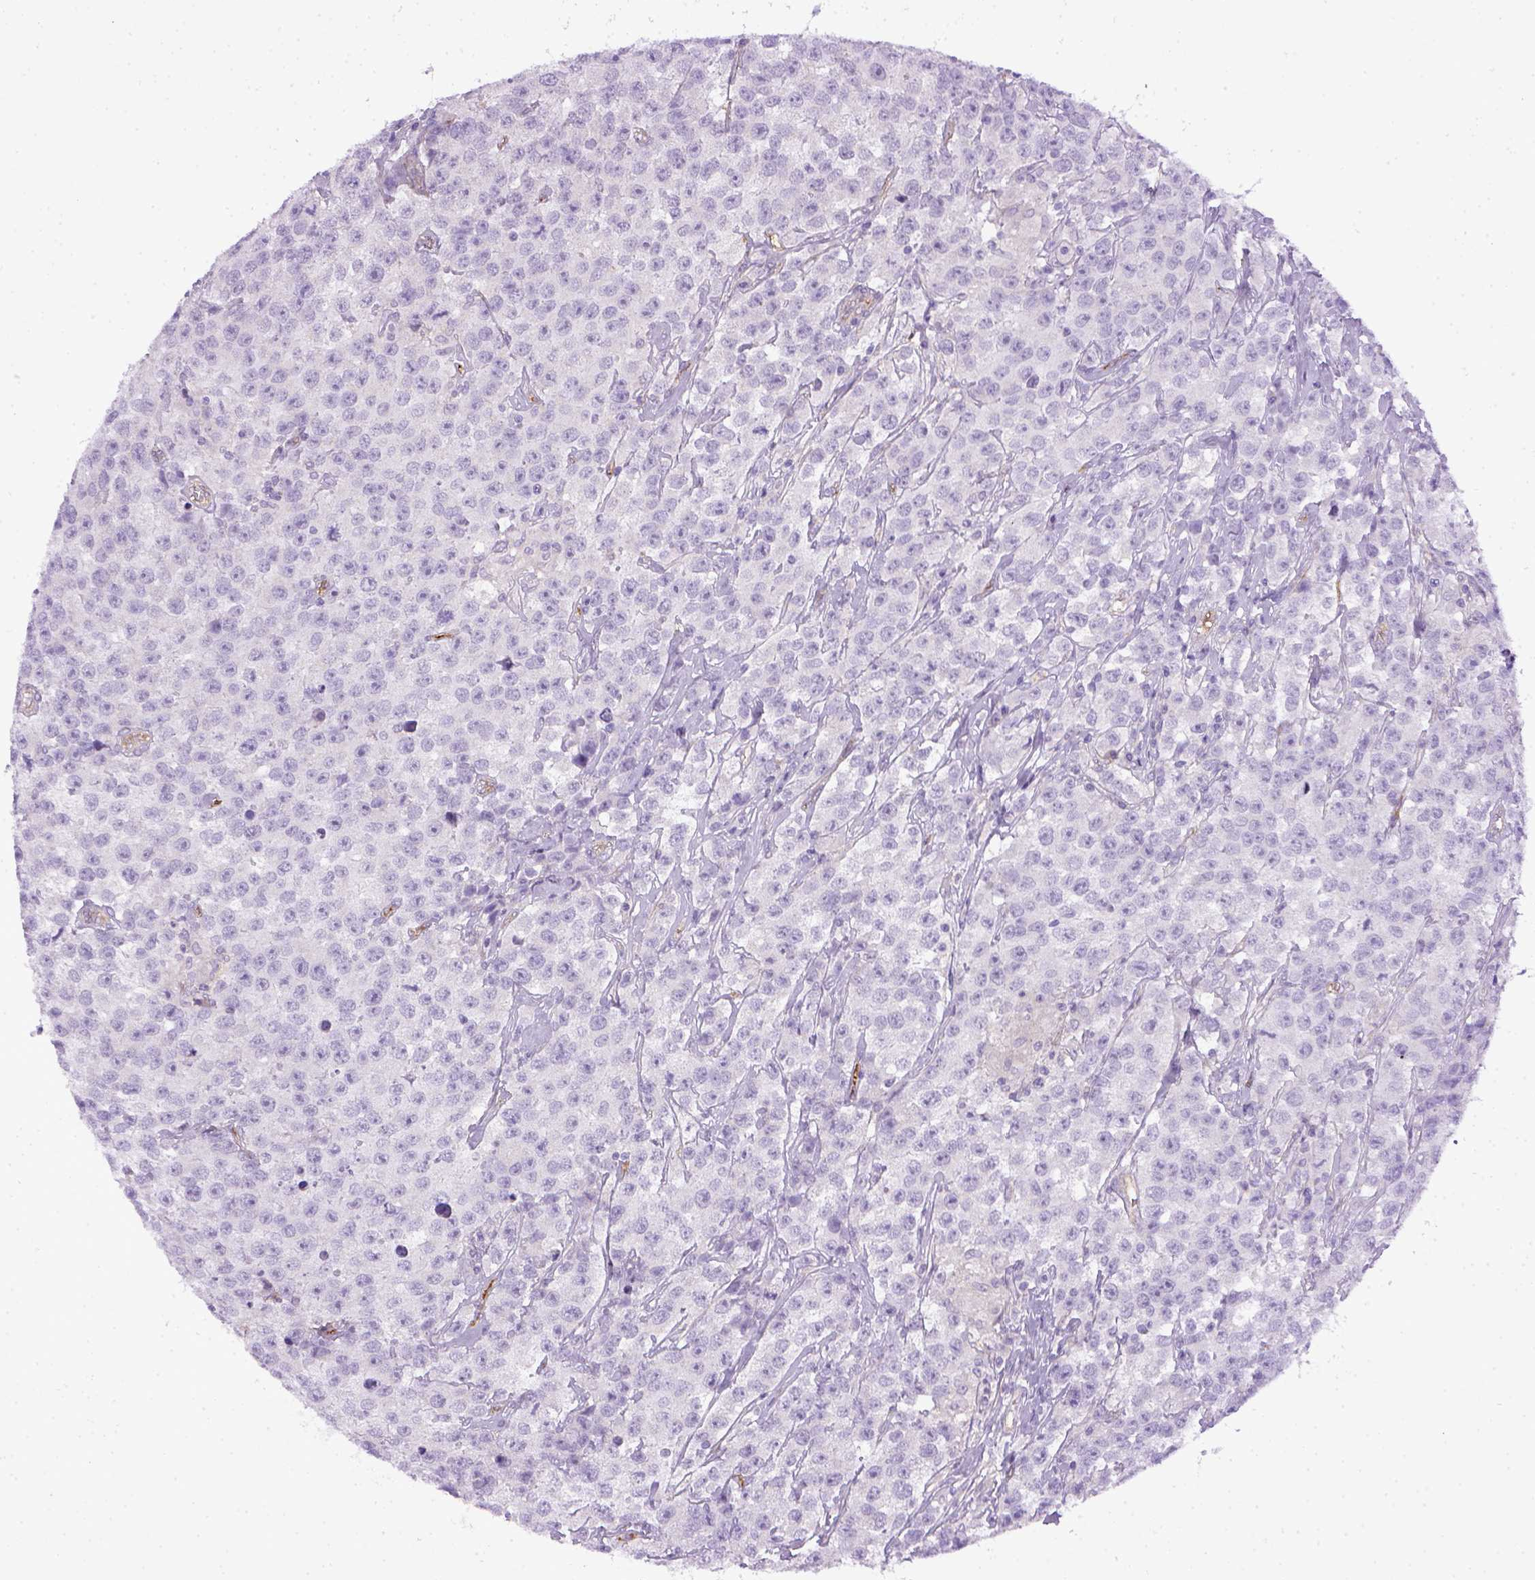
{"staining": {"intensity": "negative", "quantity": "none", "location": "none"}, "tissue": "testis cancer", "cell_type": "Tumor cells", "image_type": "cancer", "snomed": [{"axis": "morphology", "description": "Seminoma, NOS"}, {"axis": "topography", "description": "Testis"}], "caption": "This is an IHC image of testis seminoma. There is no staining in tumor cells.", "gene": "ENG", "patient": {"sex": "male", "age": 59}}